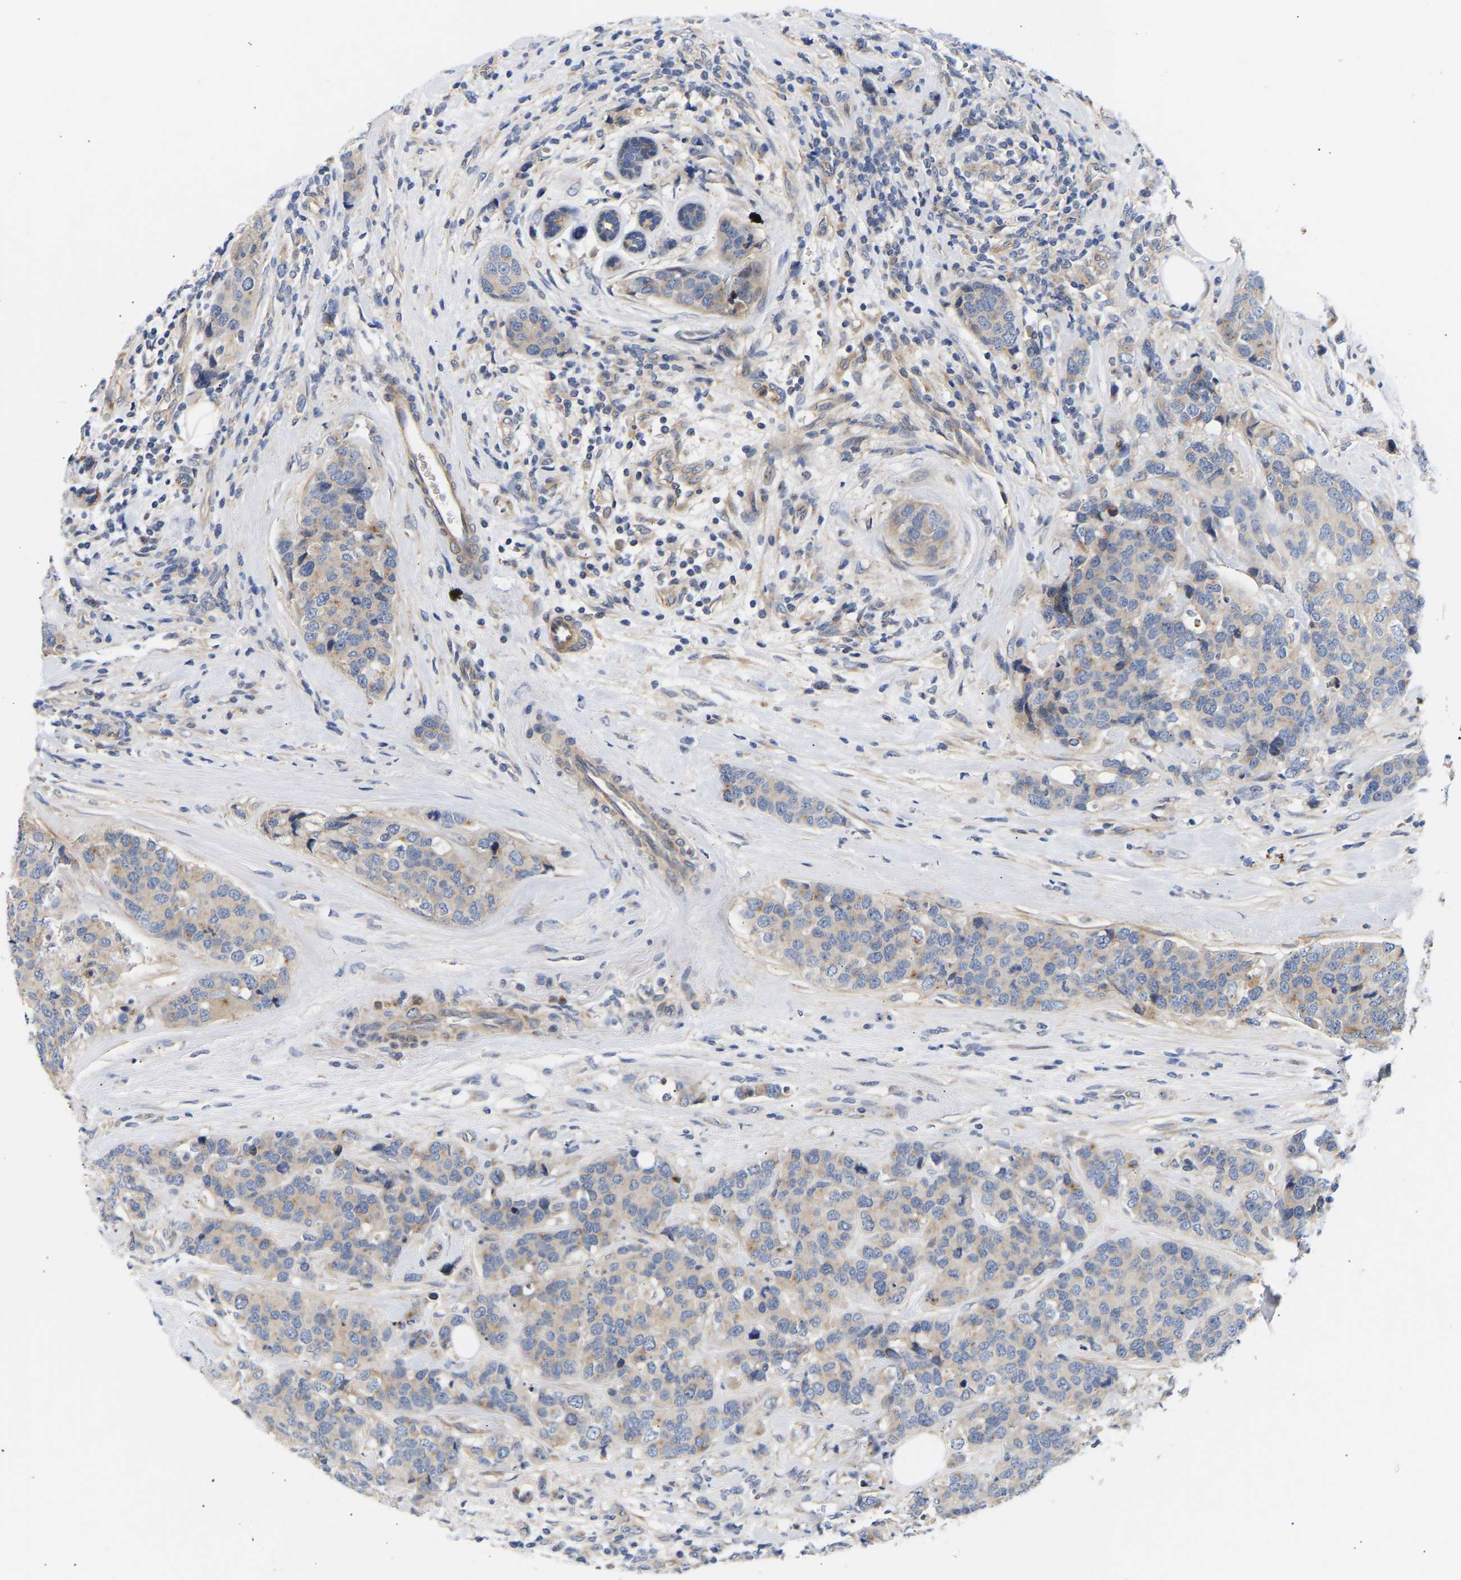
{"staining": {"intensity": "weak", "quantity": "<25%", "location": "cytoplasmic/membranous"}, "tissue": "breast cancer", "cell_type": "Tumor cells", "image_type": "cancer", "snomed": [{"axis": "morphology", "description": "Lobular carcinoma"}, {"axis": "topography", "description": "Breast"}], "caption": "A micrograph of human breast cancer is negative for staining in tumor cells.", "gene": "KASH5", "patient": {"sex": "female", "age": 59}}